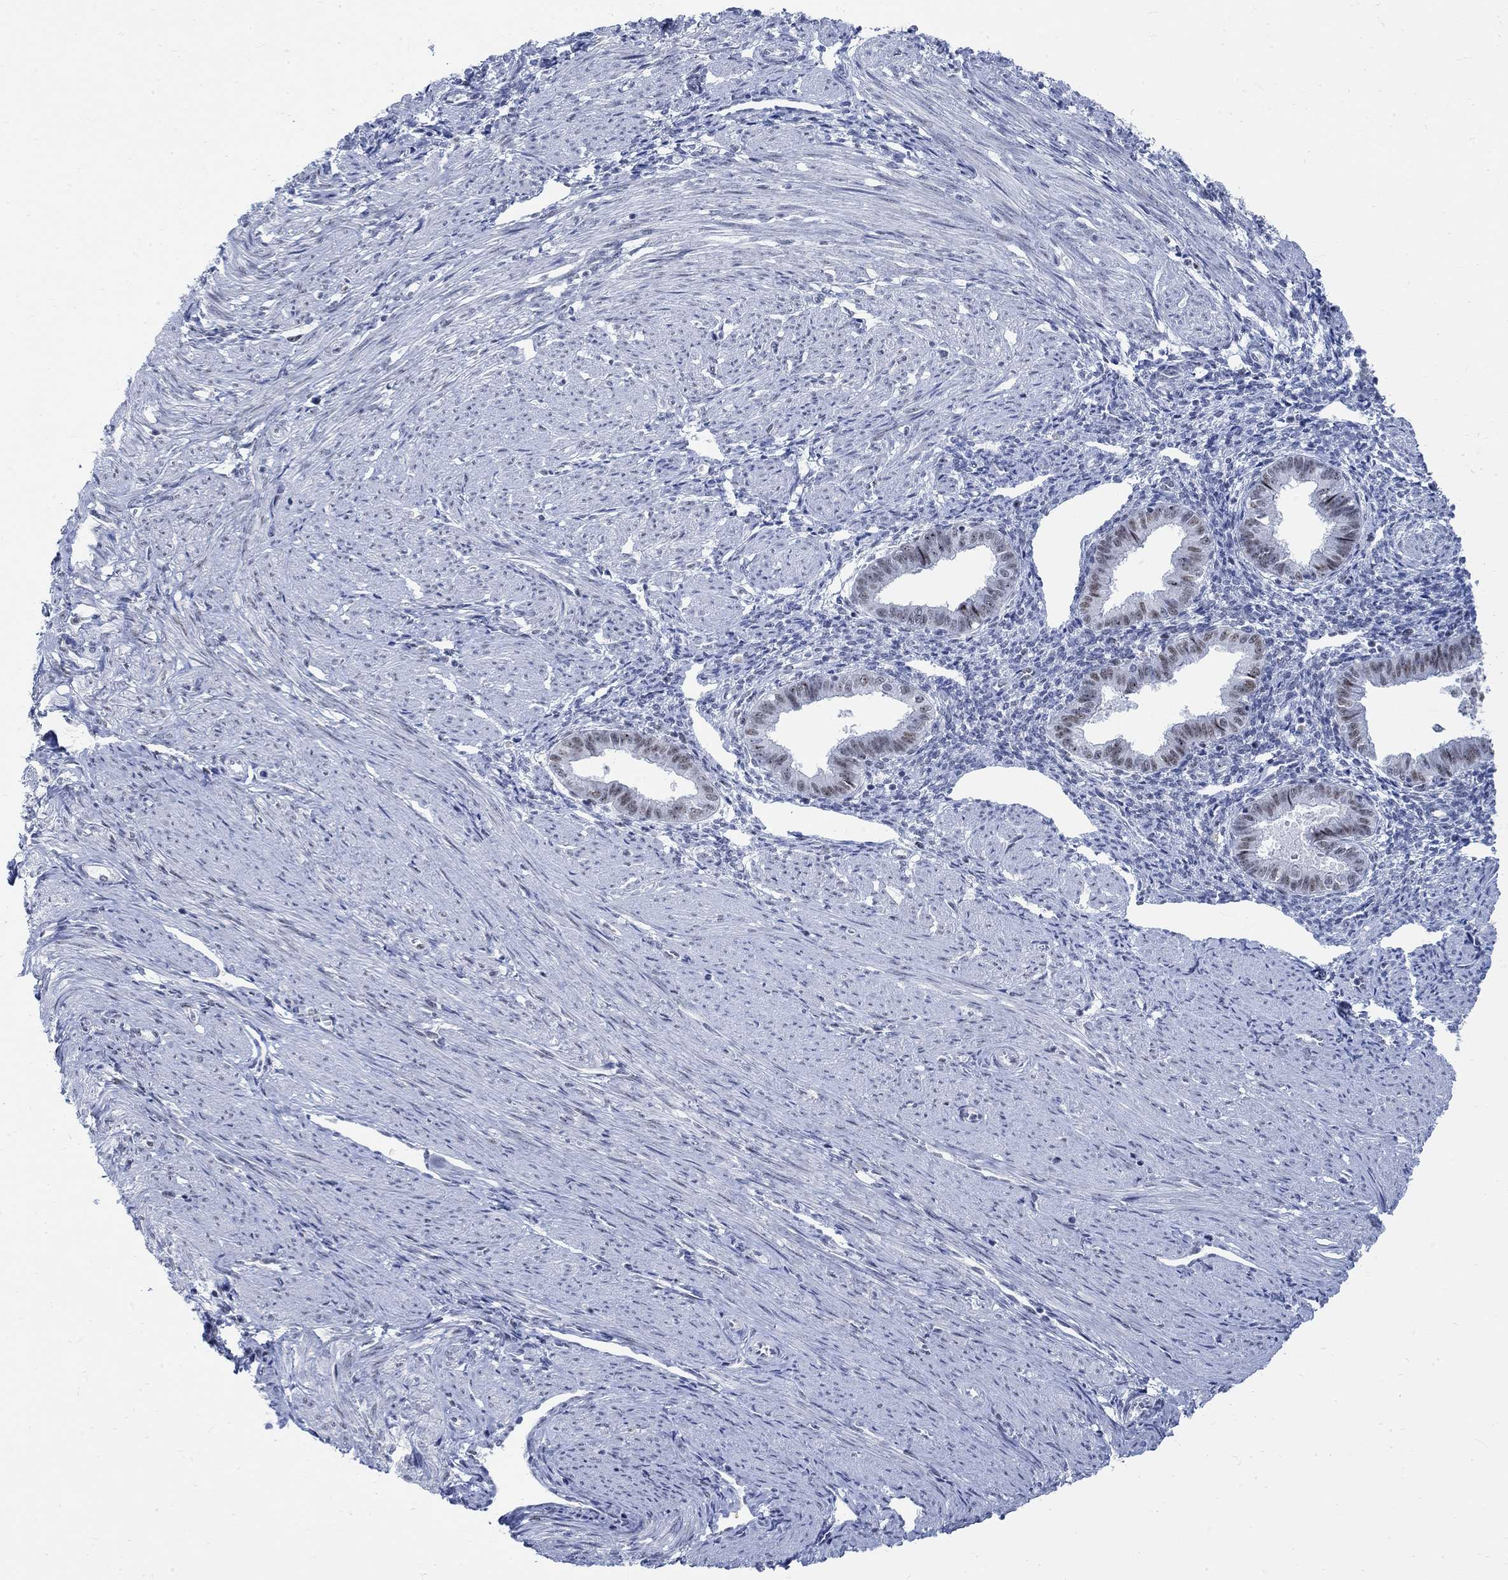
{"staining": {"intensity": "negative", "quantity": "none", "location": "none"}, "tissue": "endometrium", "cell_type": "Cells in endometrial stroma", "image_type": "normal", "snomed": [{"axis": "morphology", "description": "Normal tissue, NOS"}, {"axis": "topography", "description": "Endometrium"}], "caption": "IHC image of benign endometrium stained for a protein (brown), which demonstrates no positivity in cells in endometrial stroma.", "gene": "DLK1", "patient": {"sex": "female", "age": 37}}